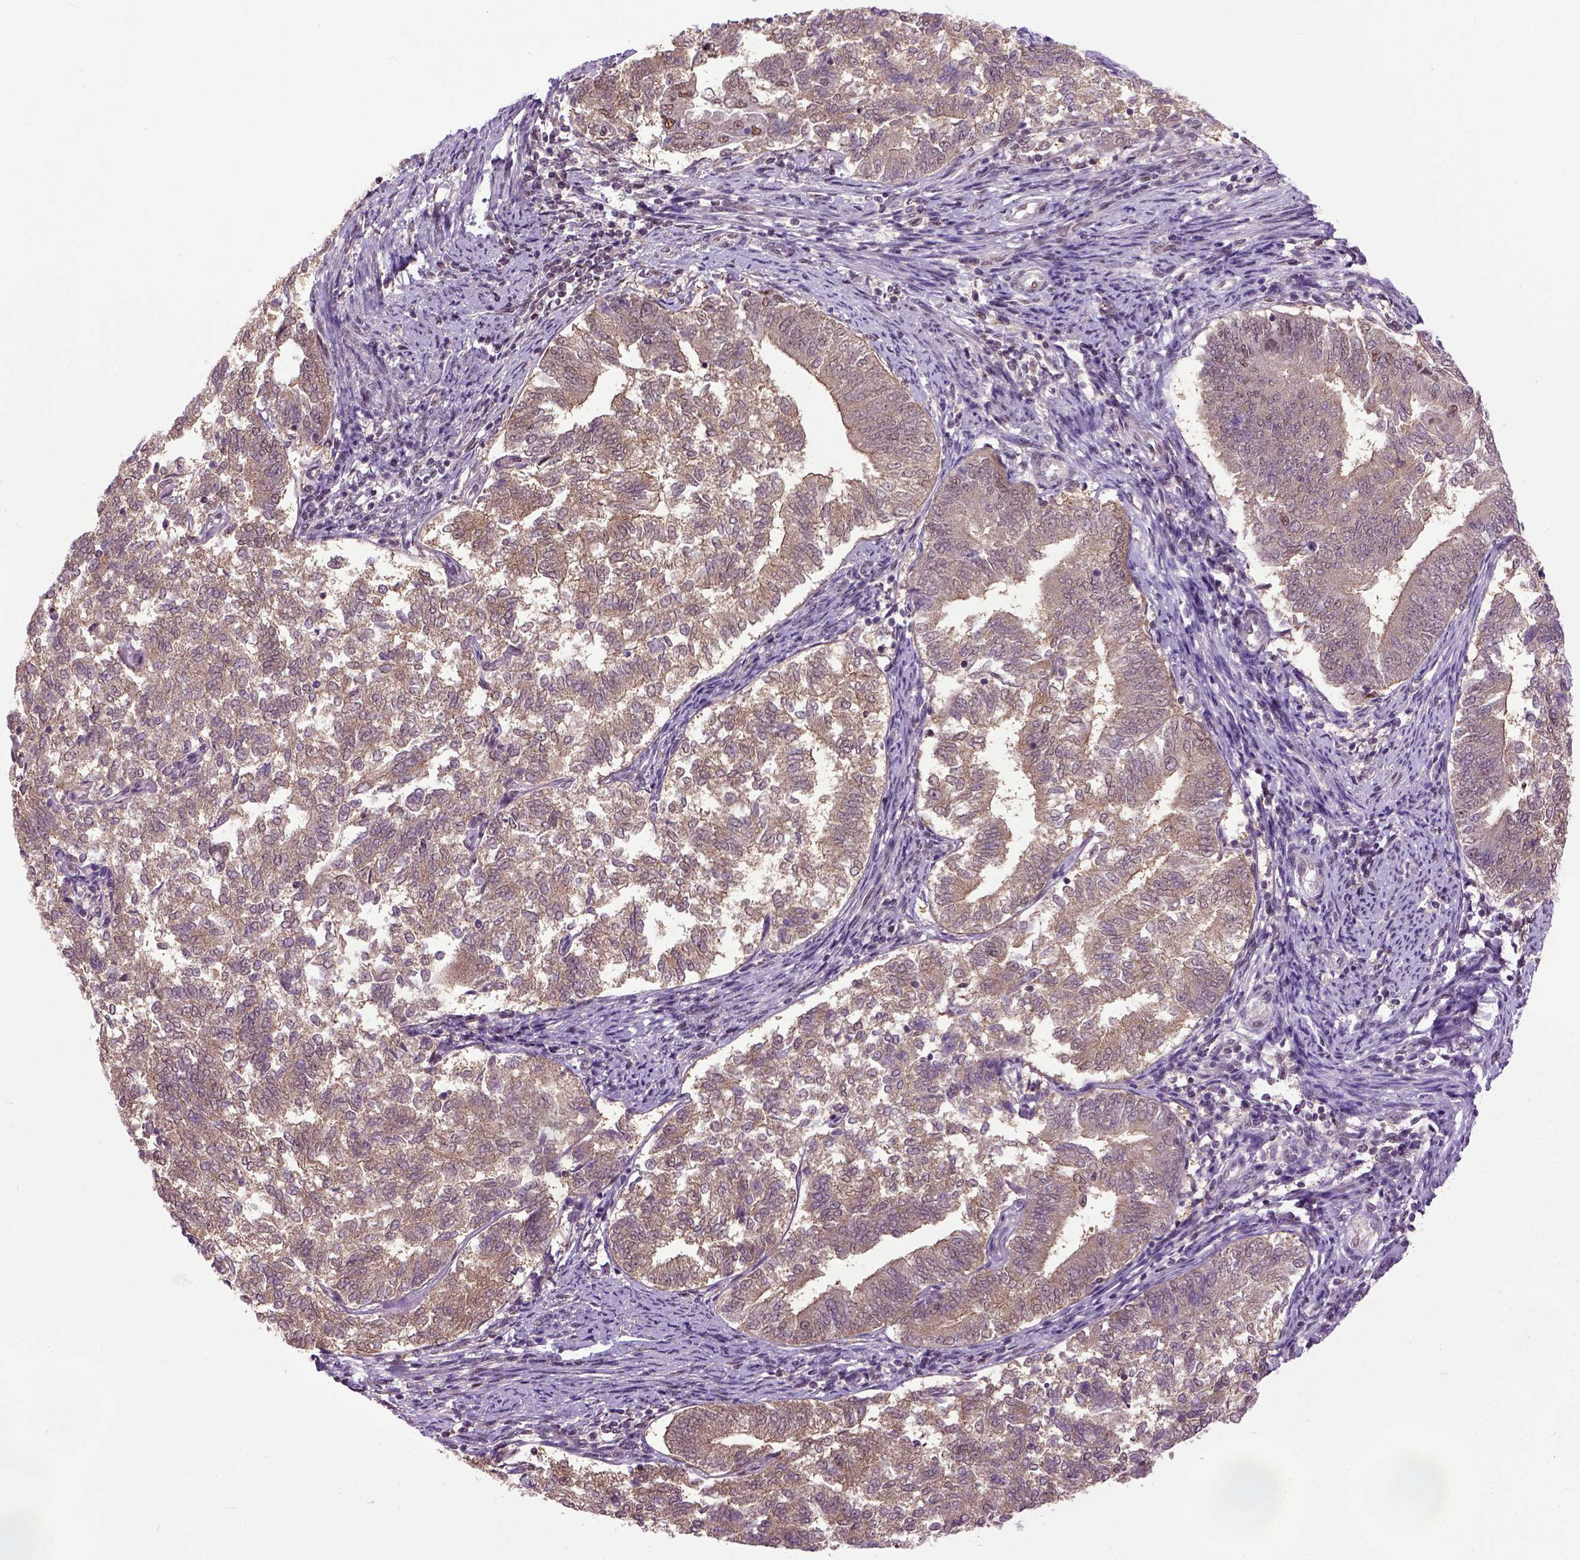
{"staining": {"intensity": "moderate", "quantity": ">75%", "location": "cytoplasmic/membranous"}, "tissue": "endometrial cancer", "cell_type": "Tumor cells", "image_type": "cancer", "snomed": [{"axis": "morphology", "description": "Adenocarcinoma, NOS"}, {"axis": "topography", "description": "Endometrium"}], "caption": "Human endometrial adenocarcinoma stained with a brown dye shows moderate cytoplasmic/membranous positive expression in approximately >75% of tumor cells.", "gene": "UBA3", "patient": {"sex": "female", "age": 65}}